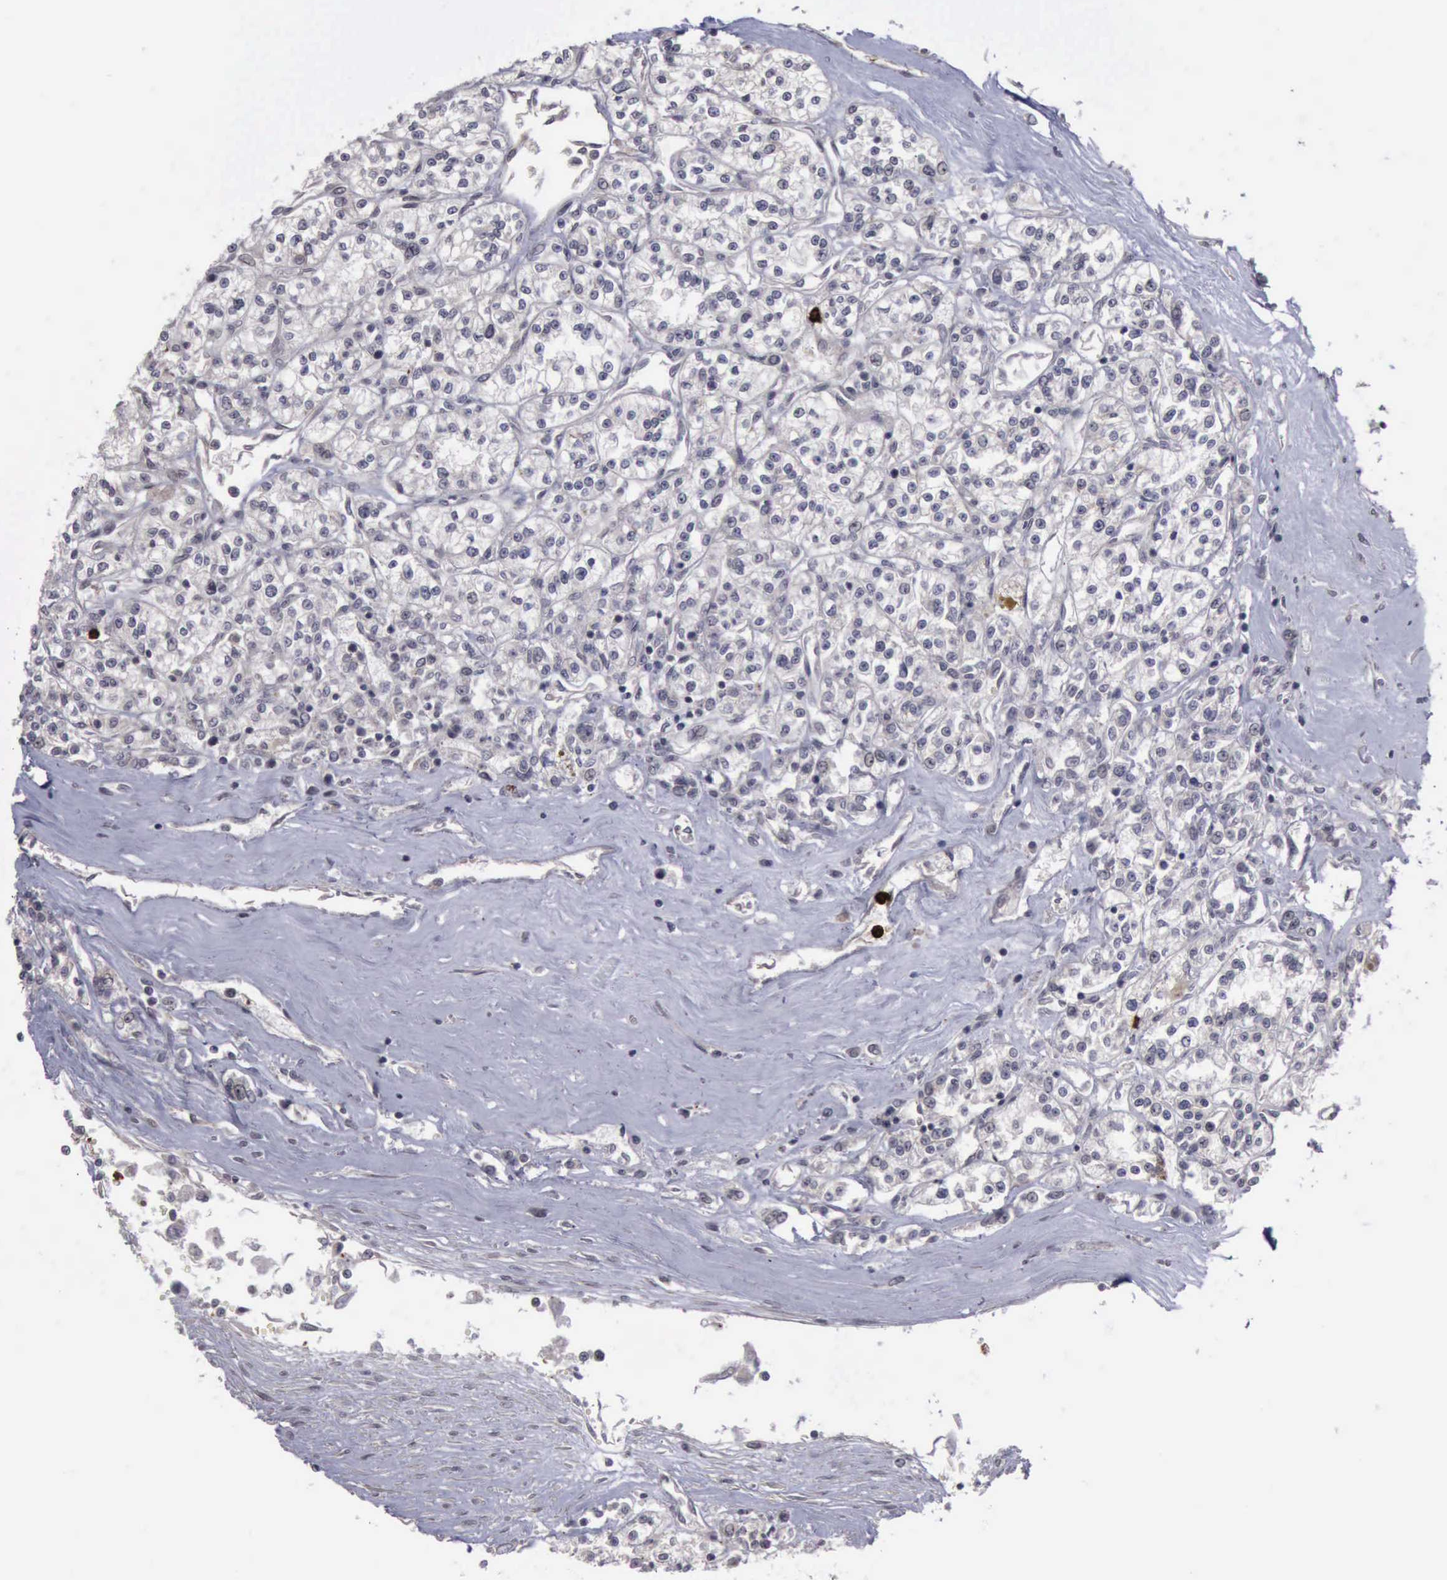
{"staining": {"intensity": "negative", "quantity": "none", "location": "none"}, "tissue": "renal cancer", "cell_type": "Tumor cells", "image_type": "cancer", "snomed": [{"axis": "morphology", "description": "Adenocarcinoma, NOS"}, {"axis": "topography", "description": "Kidney"}], "caption": "The immunohistochemistry (IHC) micrograph has no significant expression in tumor cells of renal cancer (adenocarcinoma) tissue.", "gene": "MMP9", "patient": {"sex": "female", "age": 76}}